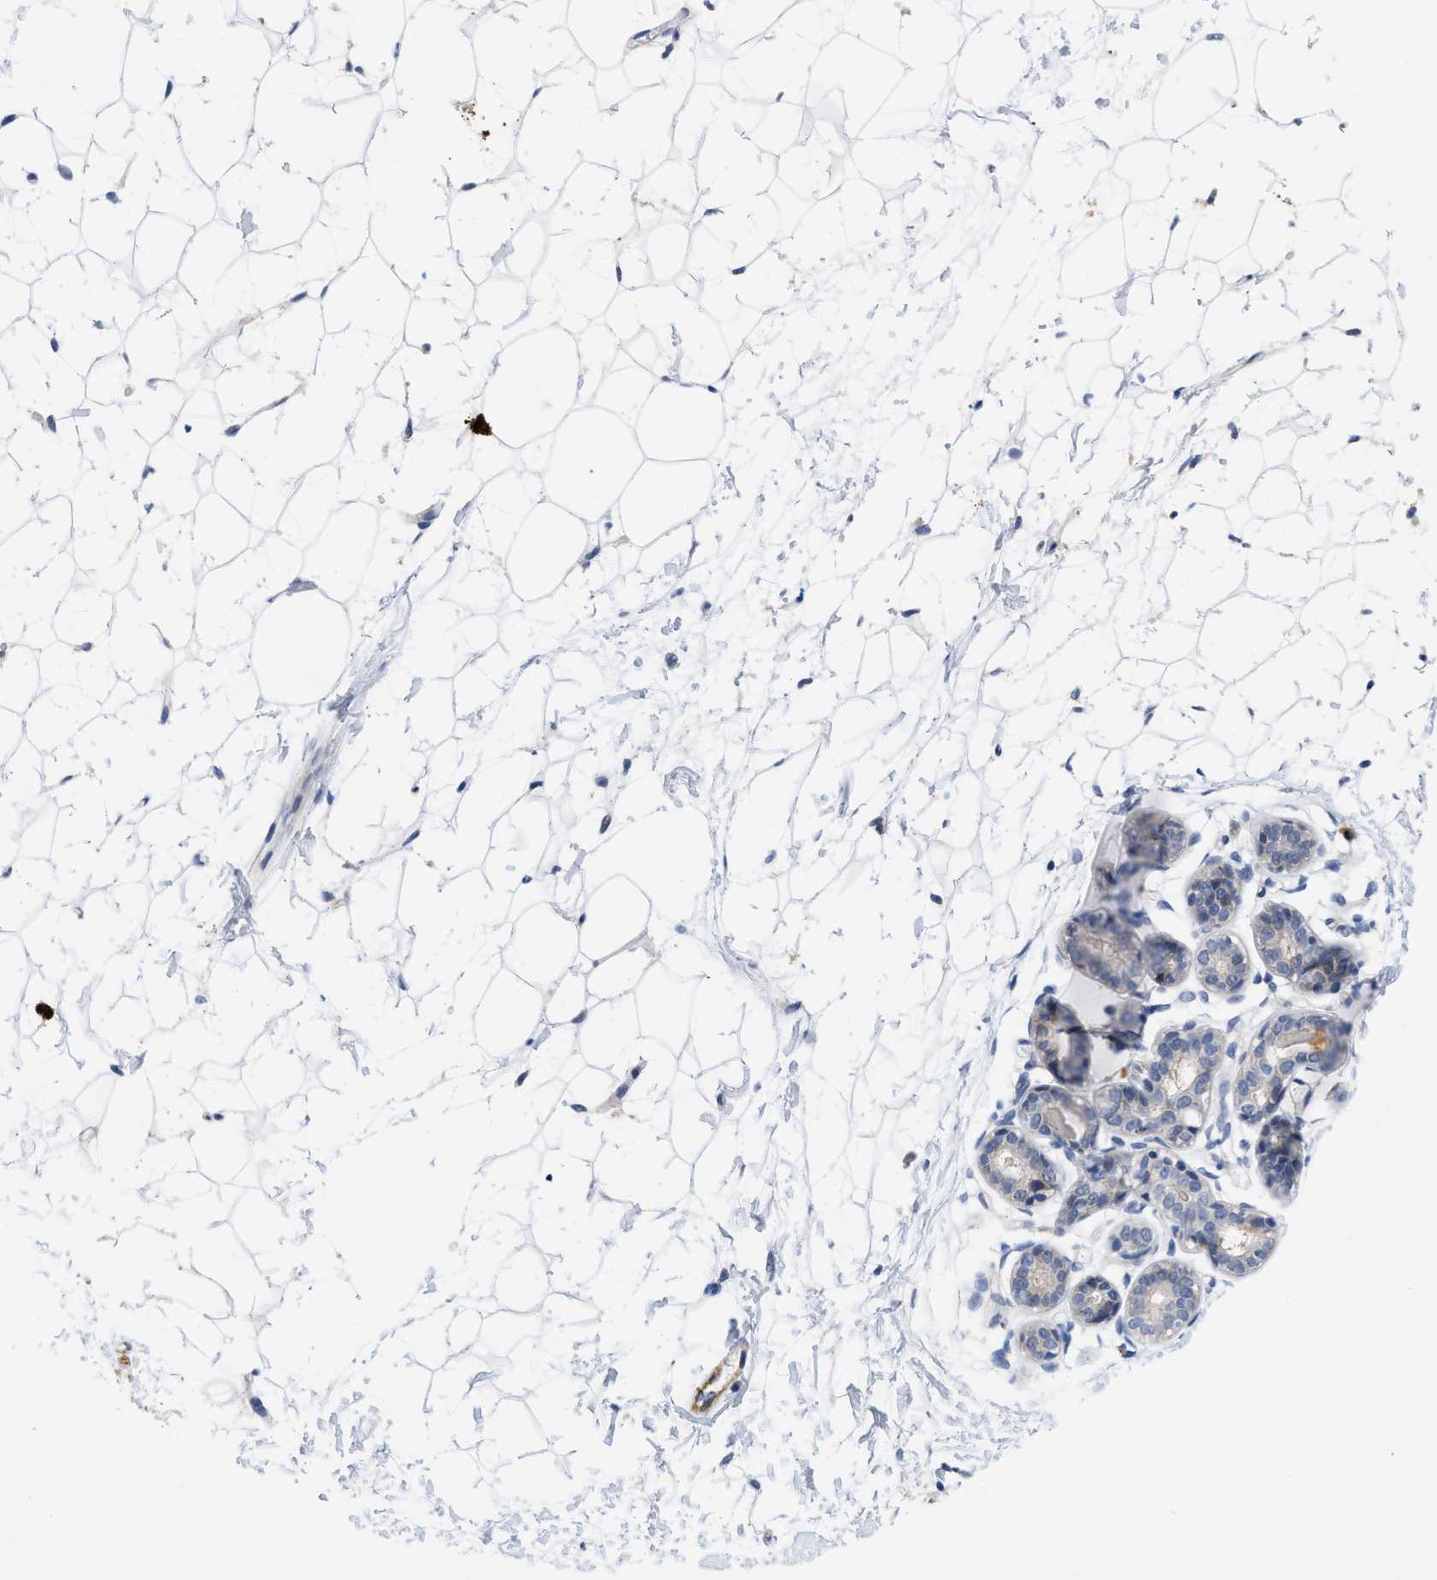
{"staining": {"intensity": "negative", "quantity": "none", "location": "none"}, "tissue": "breast", "cell_type": "Adipocytes", "image_type": "normal", "snomed": [{"axis": "morphology", "description": "Normal tissue, NOS"}, {"axis": "topography", "description": "Breast"}], "caption": "Immunohistochemistry (IHC) of normal human breast reveals no staining in adipocytes. (DAB immunohistochemistry (IHC) visualized using brightfield microscopy, high magnification).", "gene": "ACKR1", "patient": {"sex": "female", "age": 22}}